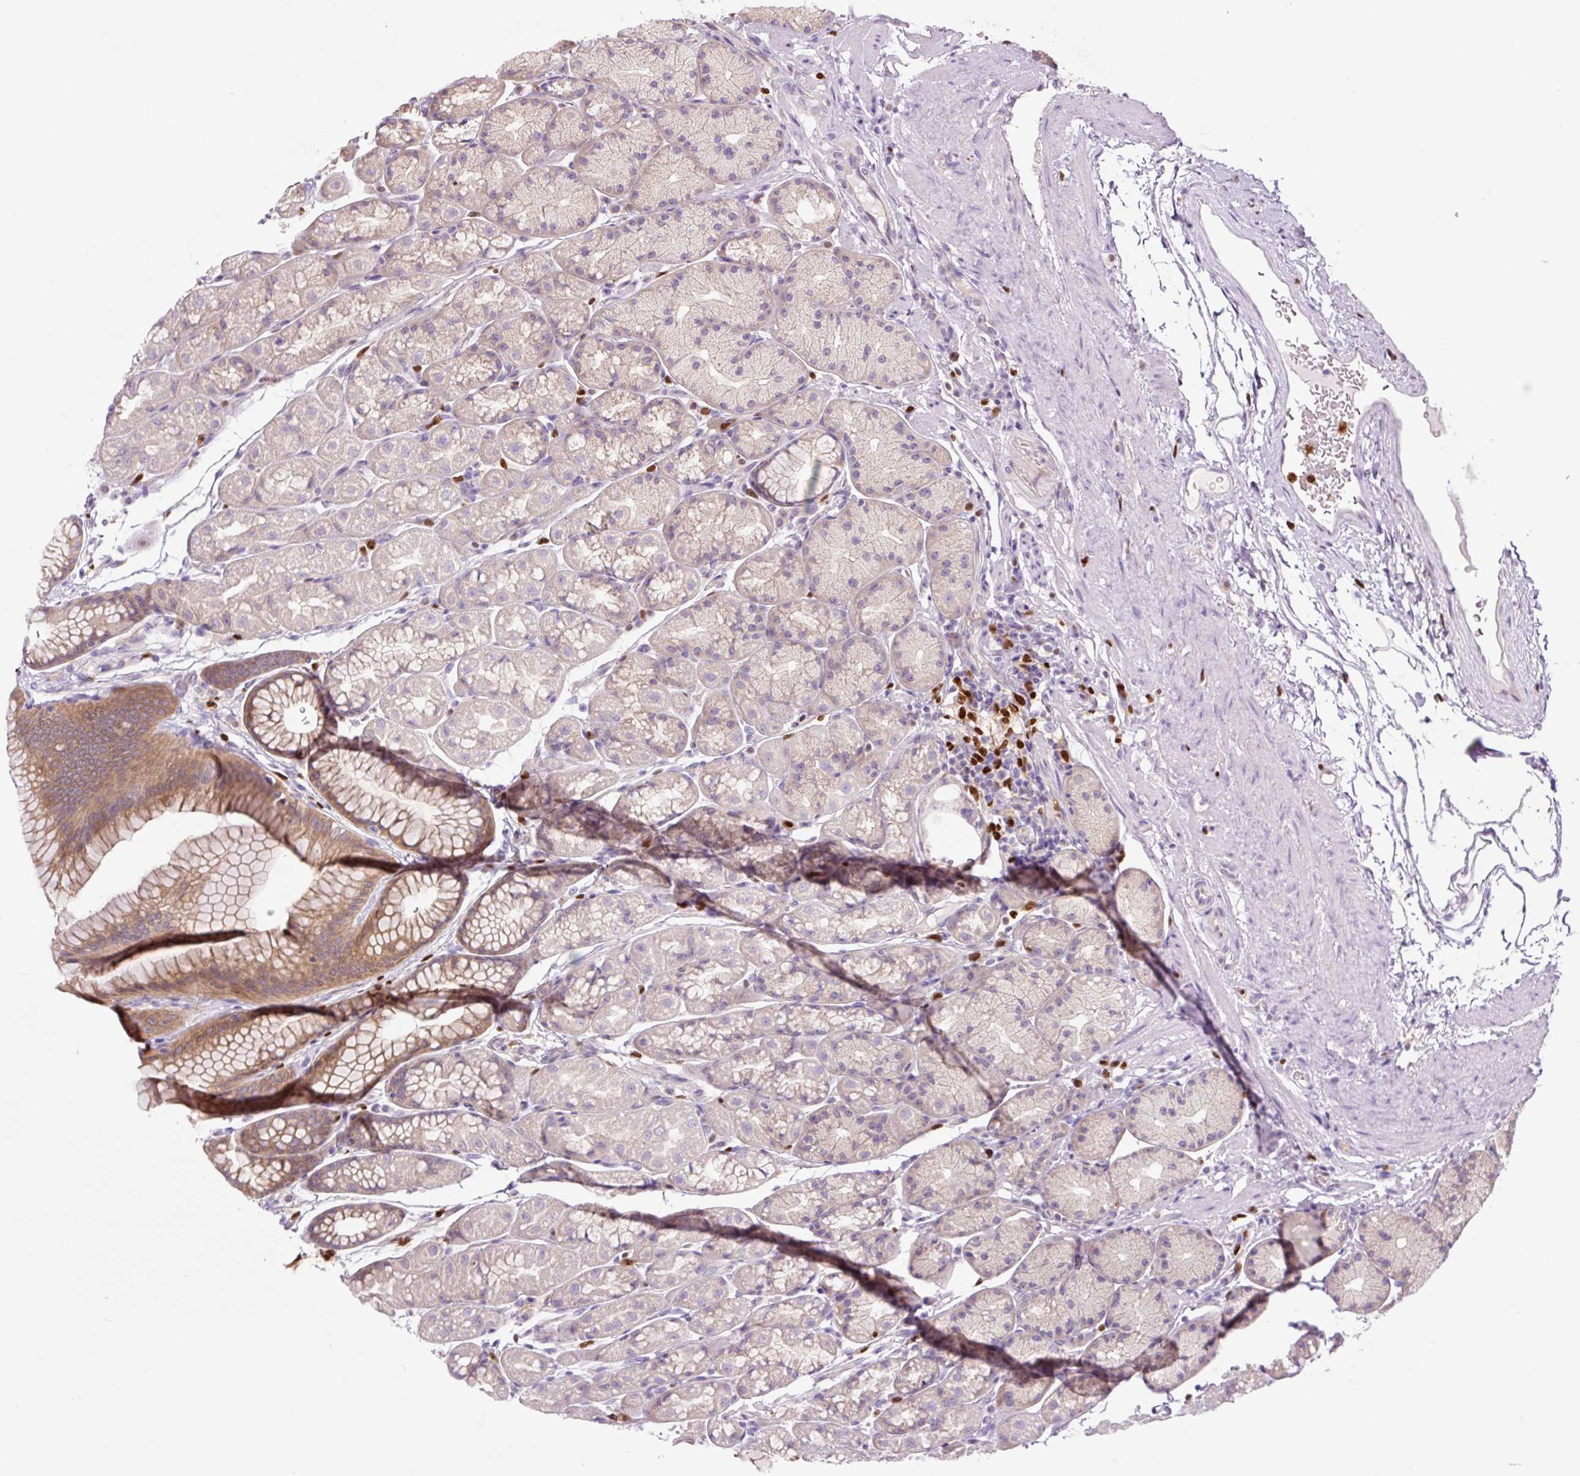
{"staining": {"intensity": "moderate", "quantity": "<25%", "location": "cytoplasmic/membranous"}, "tissue": "stomach", "cell_type": "Glandular cells", "image_type": "normal", "snomed": [{"axis": "morphology", "description": "Normal tissue, NOS"}, {"axis": "topography", "description": "Stomach, lower"}], "caption": "Immunohistochemistry of normal stomach demonstrates low levels of moderate cytoplasmic/membranous staining in about <25% of glandular cells.", "gene": "SPI1", "patient": {"sex": "male", "age": 67}}